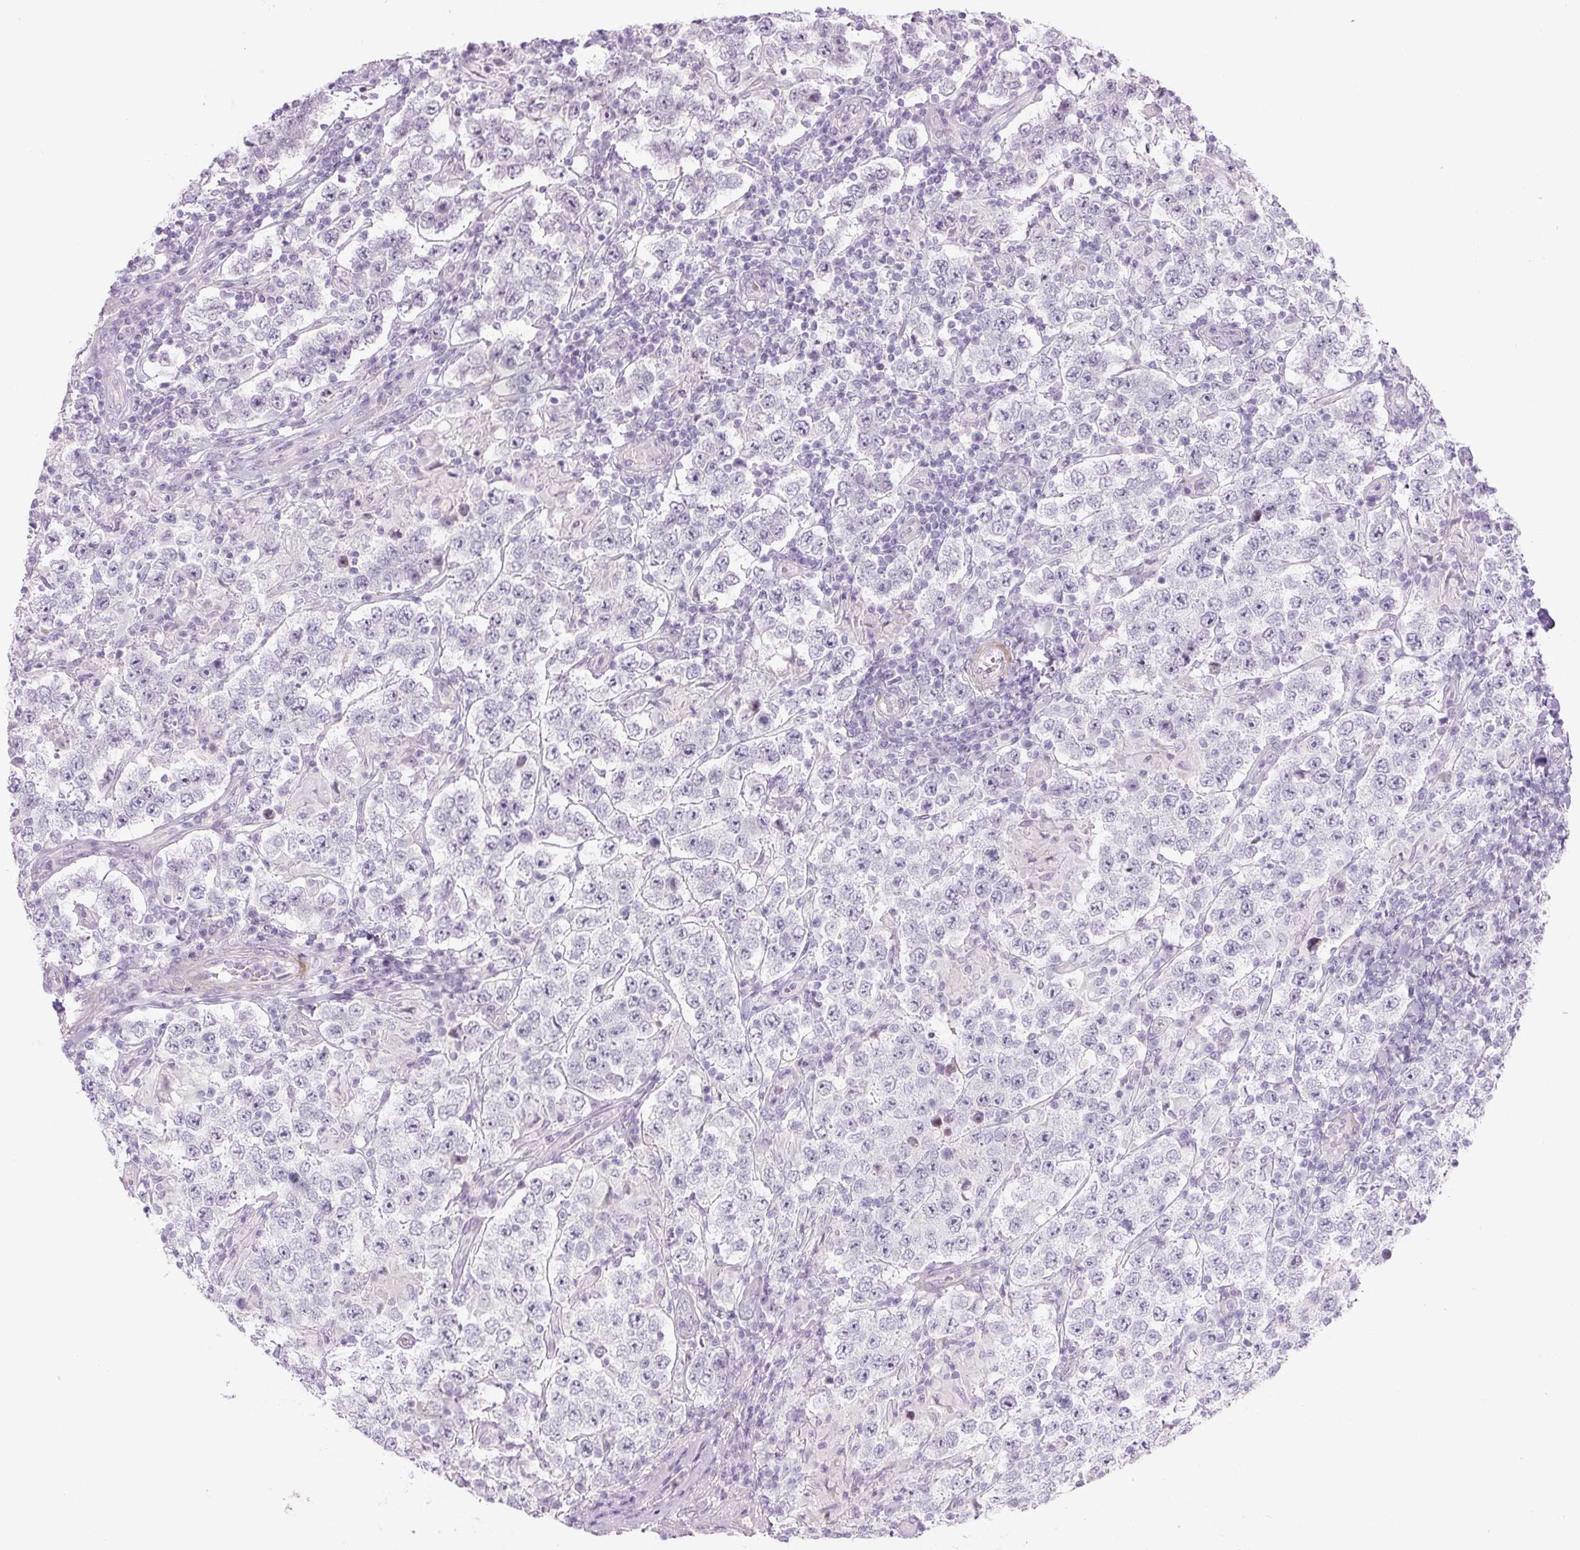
{"staining": {"intensity": "negative", "quantity": "none", "location": "none"}, "tissue": "testis cancer", "cell_type": "Tumor cells", "image_type": "cancer", "snomed": [{"axis": "morphology", "description": "Normal tissue, NOS"}, {"axis": "morphology", "description": "Urothelial carcinoma, High grade"}, {"axis": "morphology", "description": "Seminoma, NOS"}, {"axis": "morphology", "description": "Carcinoma, Embryonal, NOS"}, {"axis": "topography", "description": "Urinary bladder"}, {"axis": "topography", "description": "Testis"}], "caption": "Immunohistochemistry (IHC) of human testis cancer displays no staining in tumor cells.", "gene": "PRM1", "patient": {"sex": "male", "age": 41}}